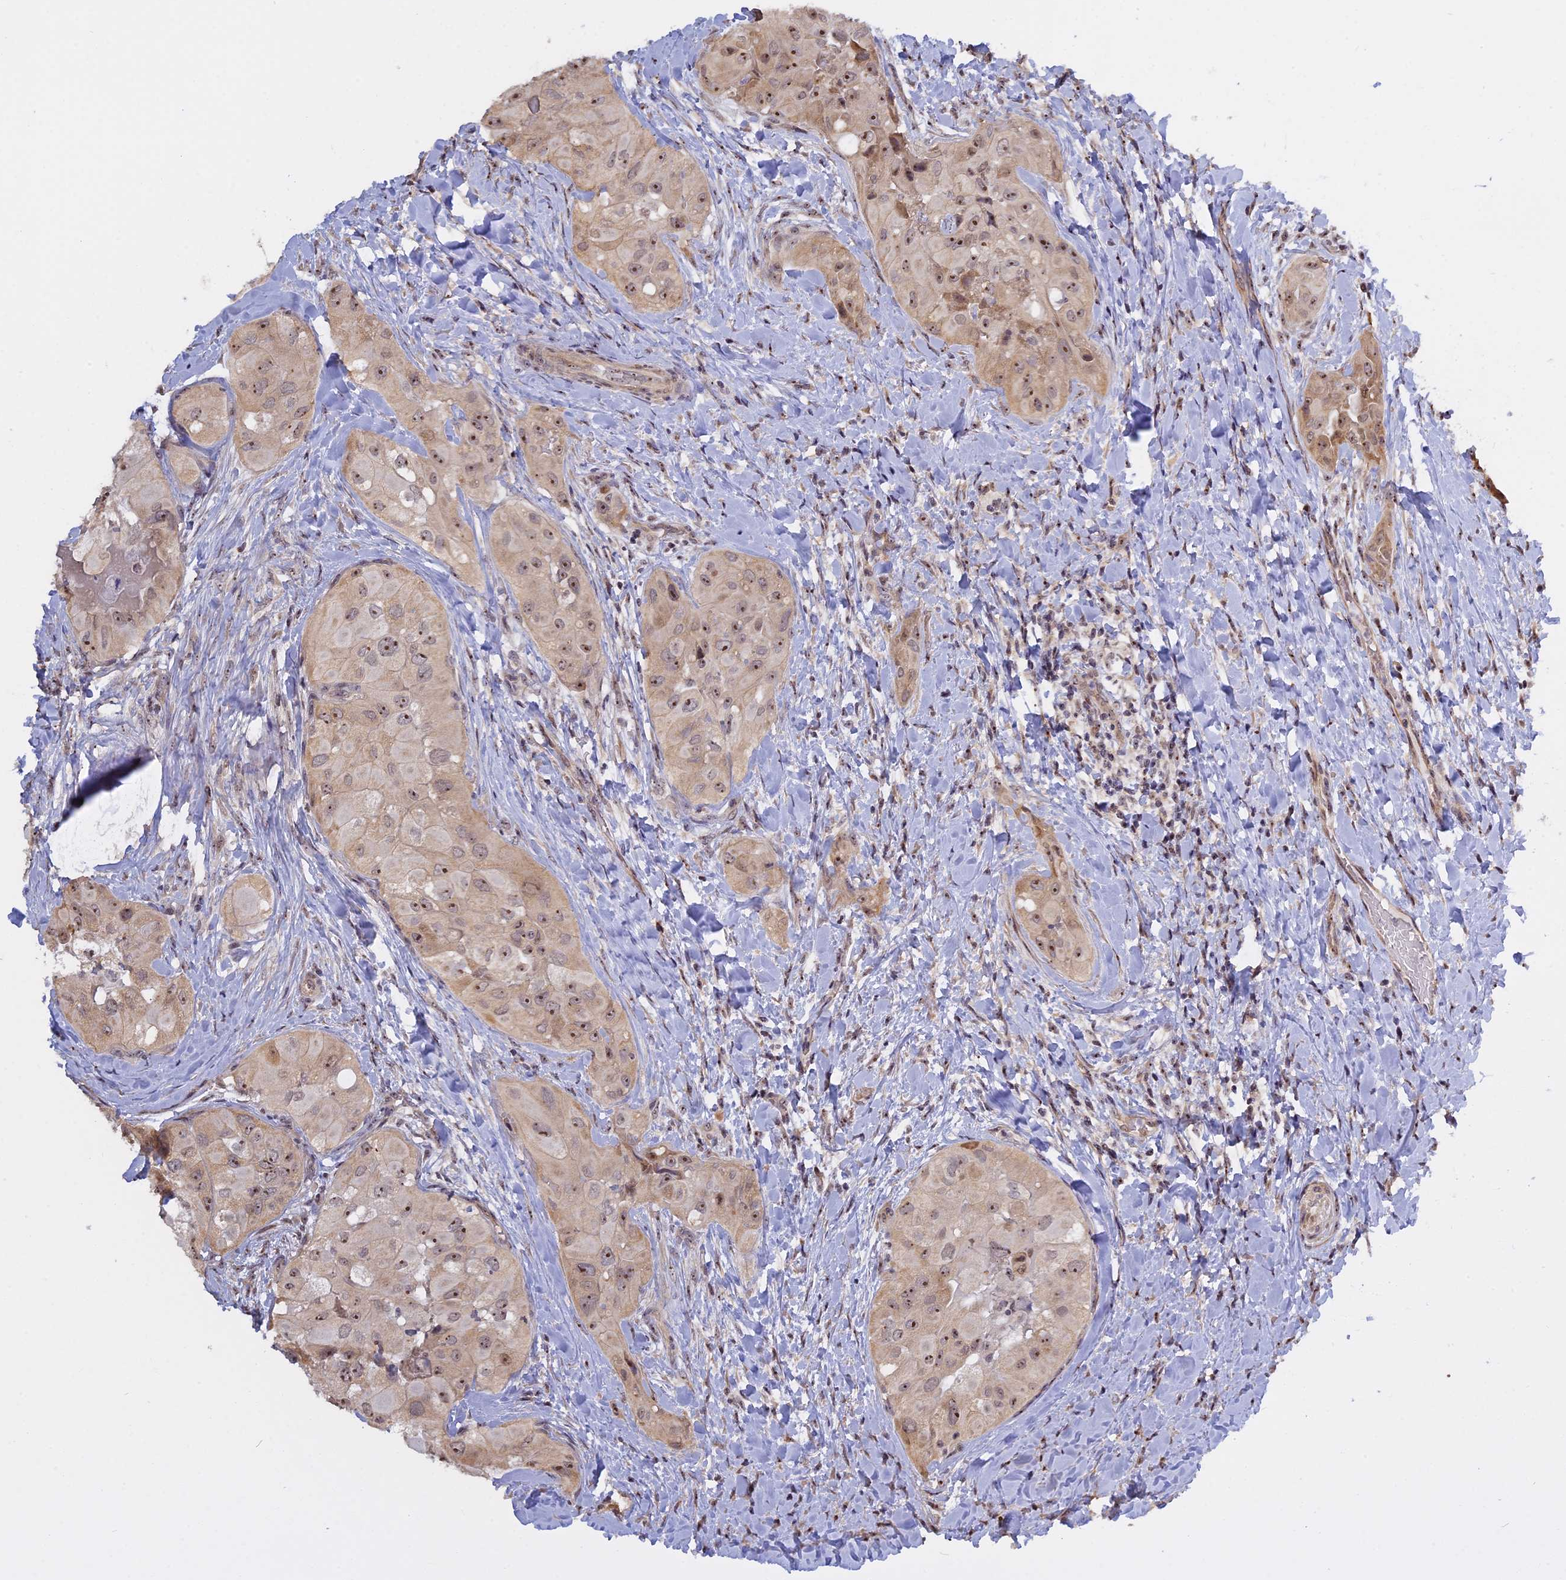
{"staining": {"intensity": "moderate", "quantity": "25%-75%", "location": "nuclear"}, "tissue": "thyroid cancer", "cell_type": "Tumor cells", "image_type": "cancer", "snomed": [{"axis": "morphology", "description": "Normal tissue, NOS"}, {"axis": "morphology", "description": "Papillary adenocarcinoma, NOS"}, {"axis": "topography", "description": "Thyroid gland"}], "caption": "Immunohistochemical staining of human thyroid cancer (papillary adenocarcinoma) reveals moderate nuclear protein staining in about 25%-75% of tumor cells. Nuclei are stained in blue.", "gene": "MGA", "patient": {"sex": "female", "age": 59}}